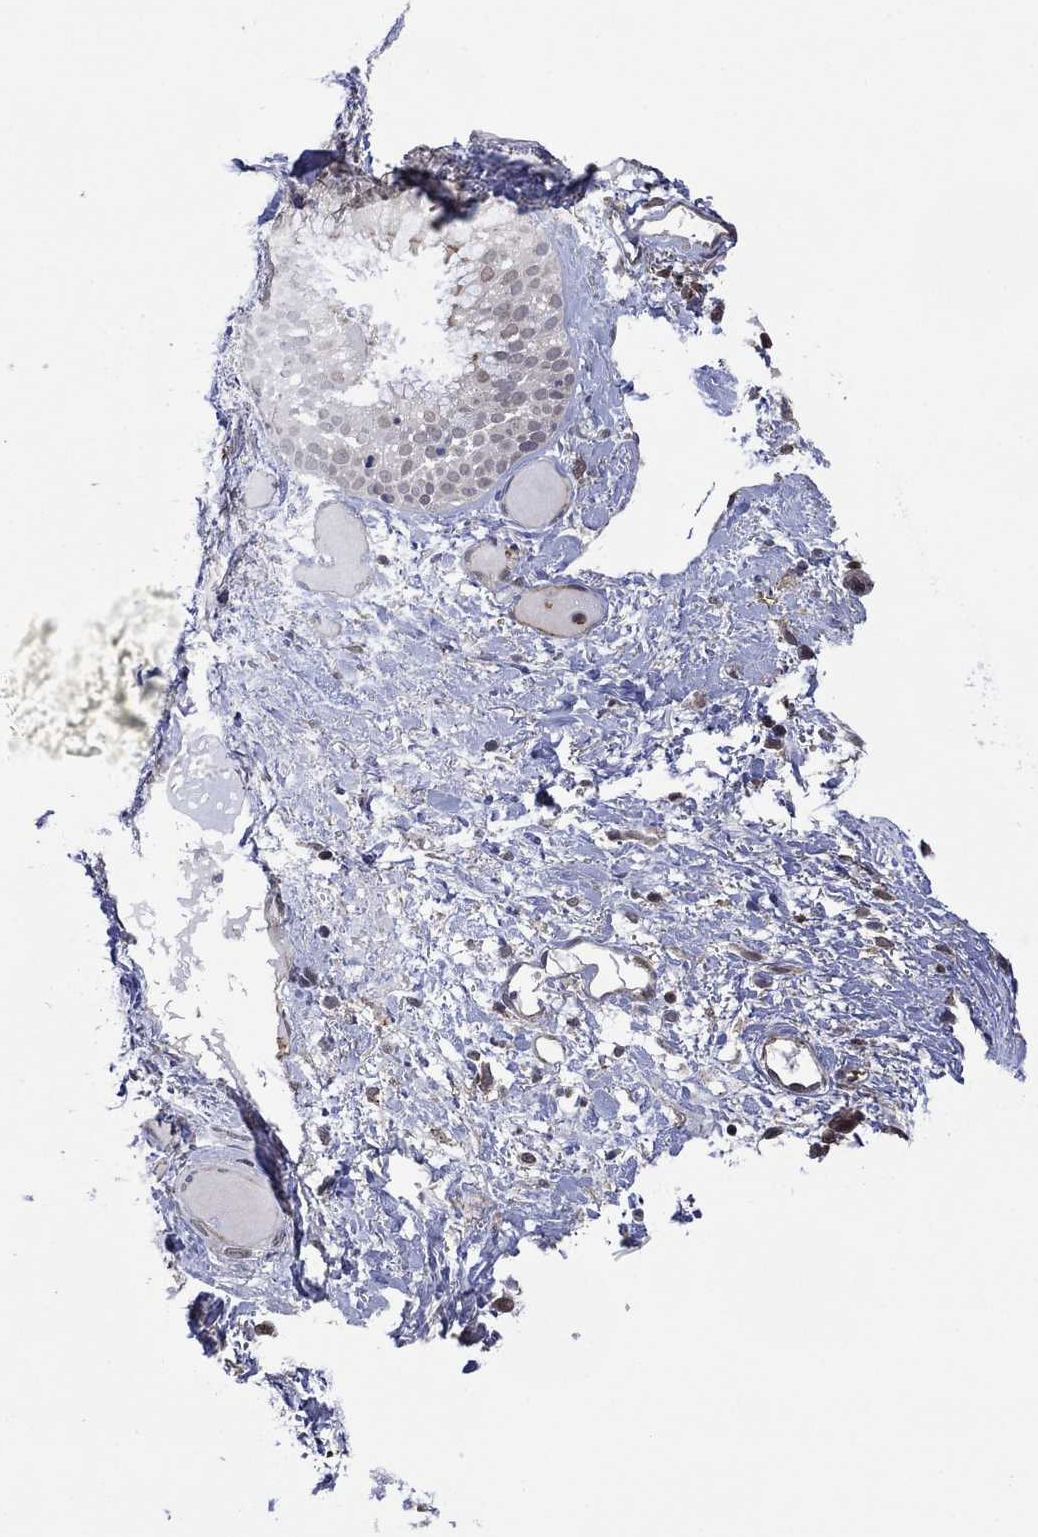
{"staining": {"intensity": "negative", "quantity": "none", "location": "none"}, "tissue": "soft tissue", "cell_type": "Fibroblasts", "image_type": "normal", "snomed": [{"axis": "morphology", "description": "Normal tissue, NOS"}, {"axis": "topography", "description": "Cartilage tissue"}], "caption": "Fibroblasts are negative for brown protein staining in unremarkable soft tissue. (Stains: DAB (3,3'-diaminobenzidine) immunohistochemistry with hematoxylin counter stain, Microscopy: brightfield microscopy at high magnification).", "gene": "DPP4", "patient": {"sex": "male", "age": 62}}